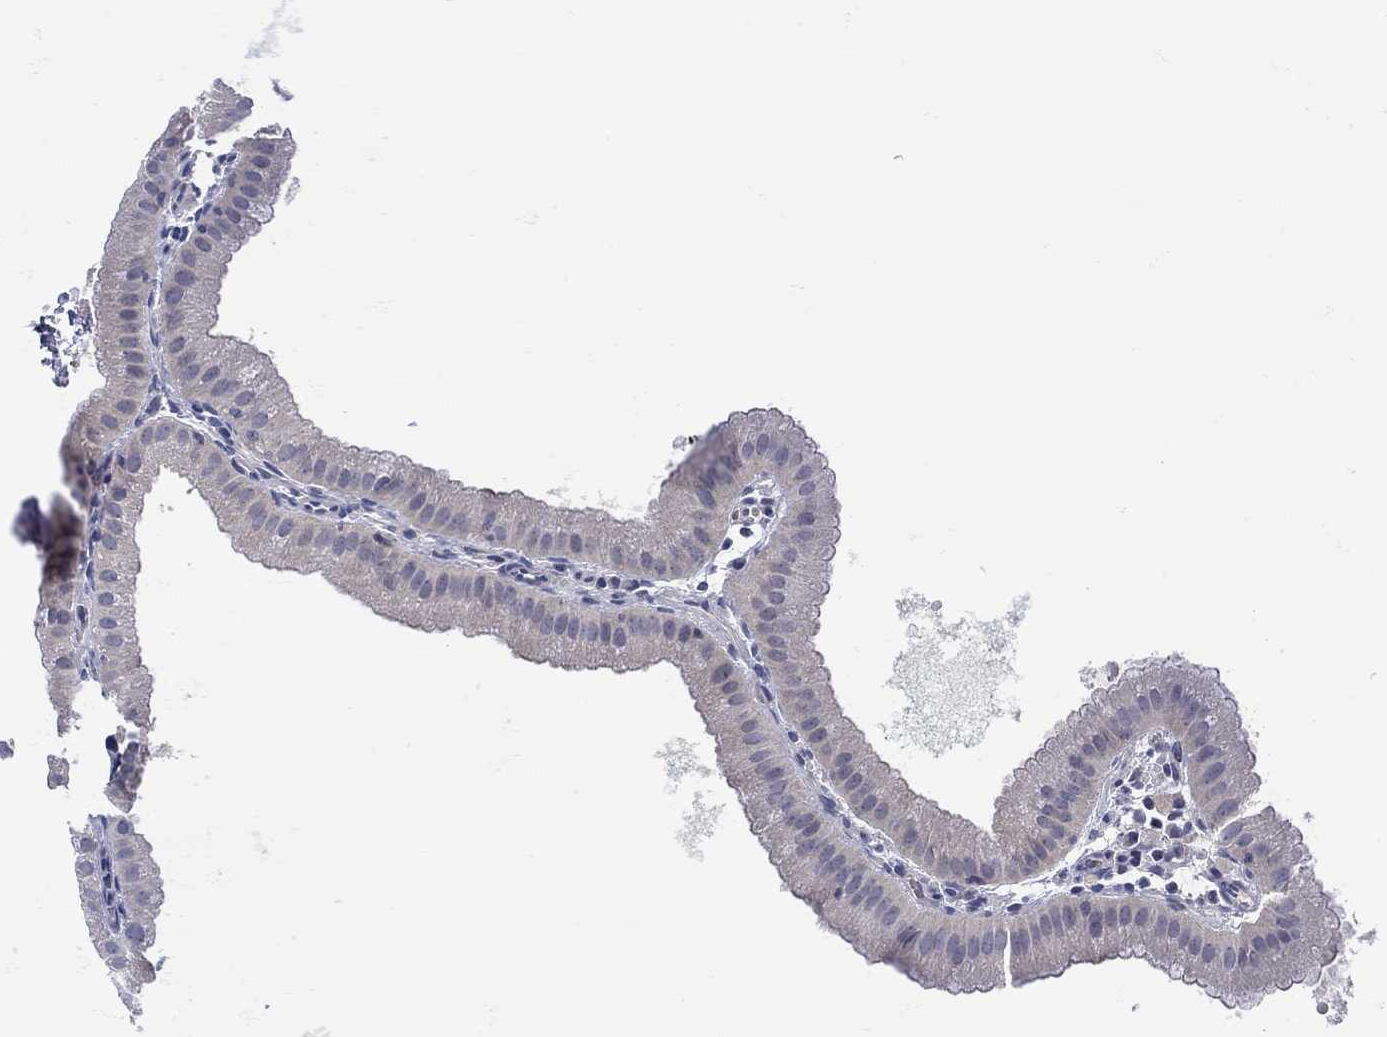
{"staining": {"intensity": "negative", "quantity": "none", "location": "none"}, "tissue": "gallbladder", "cell_type": "Glandular cells", "image_type": "normal", "snomed": [{"axis": "morphology", "description": "Normal tissue, NOS"}, {"axis": "topography", "description": "Gallbladder"}], "caption": "DAB (3,3'-diaminobenzidine) immunohistochemical staining of unremarkable gallbladder demonstrates no significant staining in glandular cells.", "gene": "MSI1", "patient": {"sex": "male", "age": 67}}